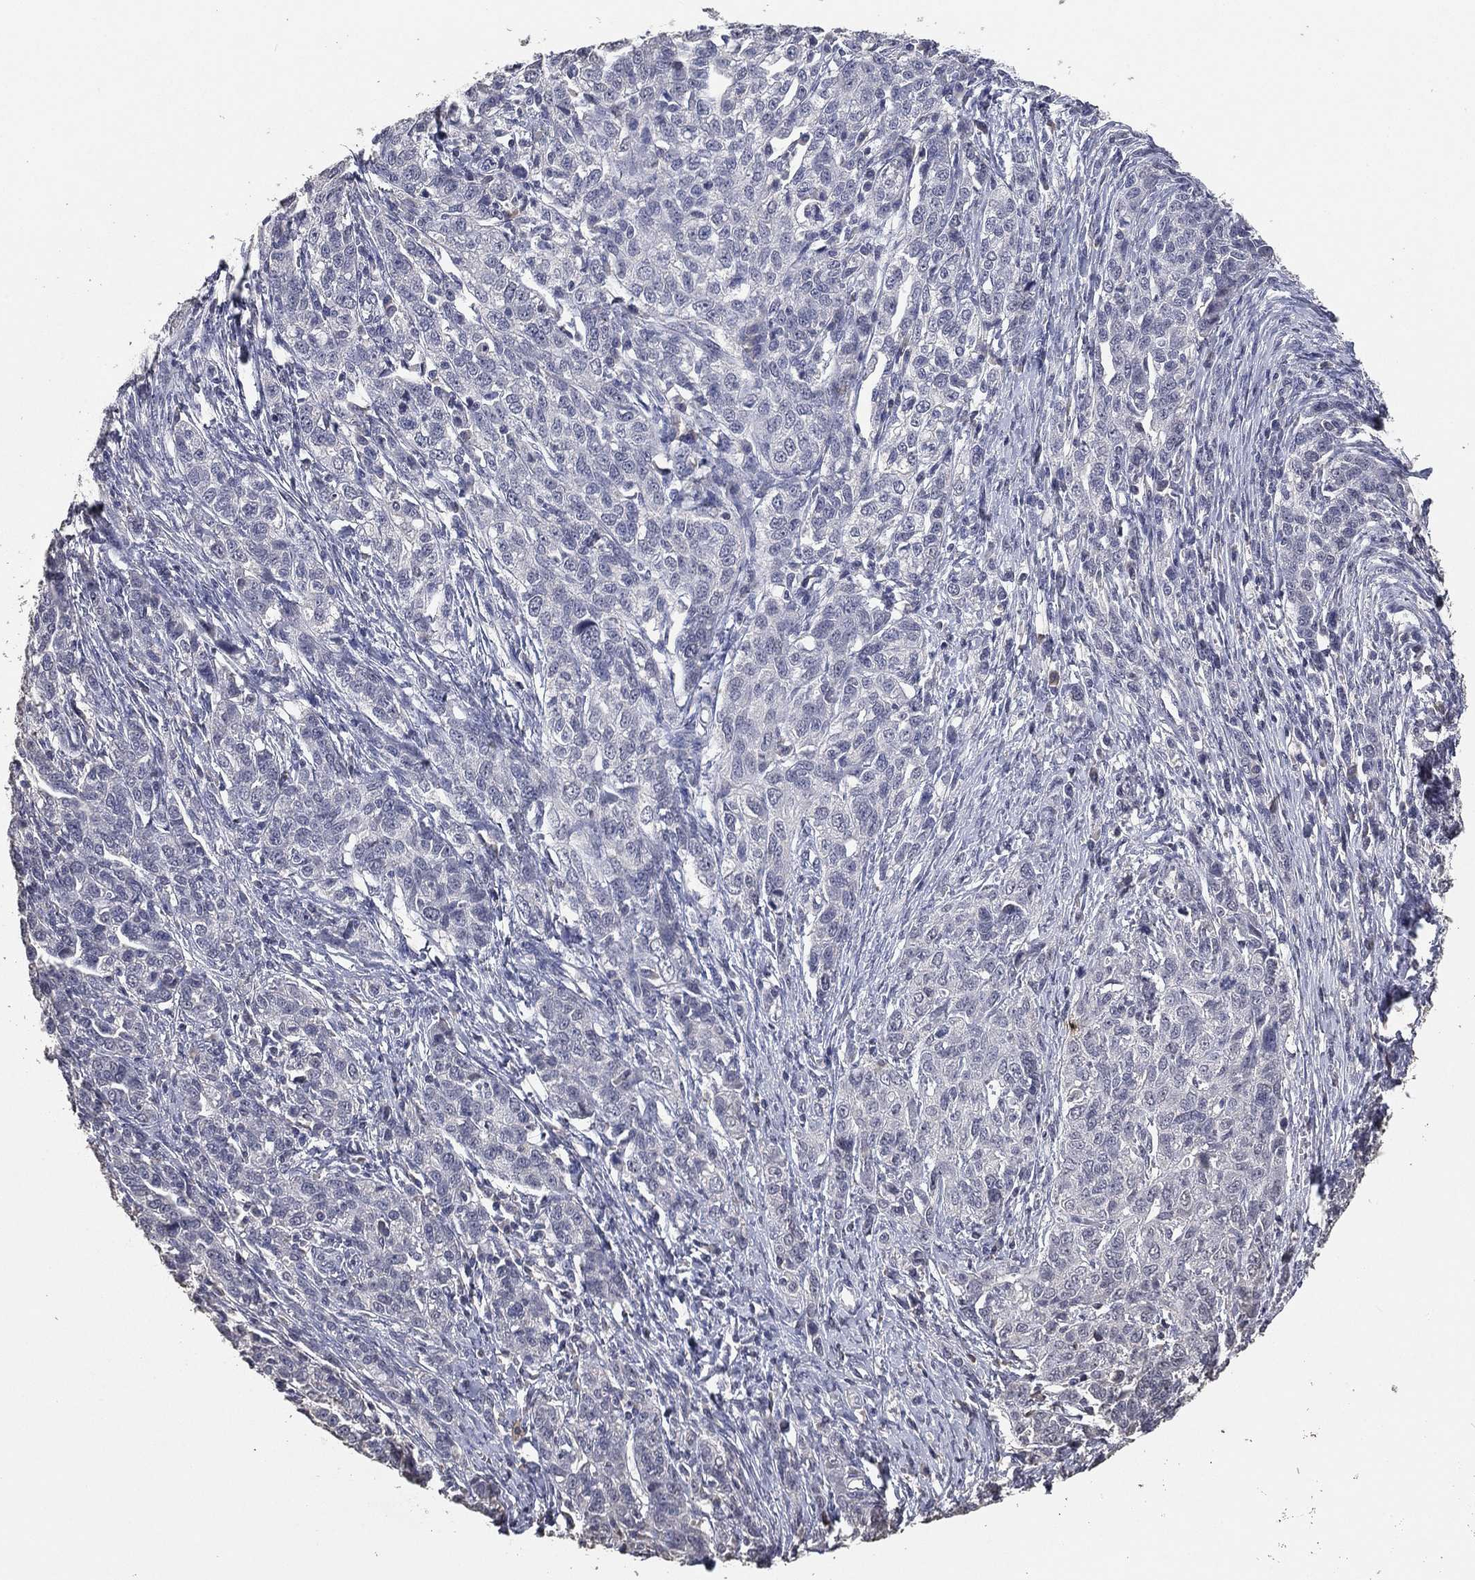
{"staining": {"intensity": "negative", "quantity": "none", "location": "none"}, "tissue": "ovarian cancer", "cell_type": "Tumor cells", "image_type": "cancer", "snomed": [{"axis": "morphology", "description": "Cystadenocarcinoma, serous, NOS"}, {"axis": "topography", "description": "Ovary"}], "caption": "Human ovarian cancer stained for a protein using immunohistochemistry shows no staining in tumor cells.", "gene": "DSG1", "patient": {"sex": "female", "age": 71}}